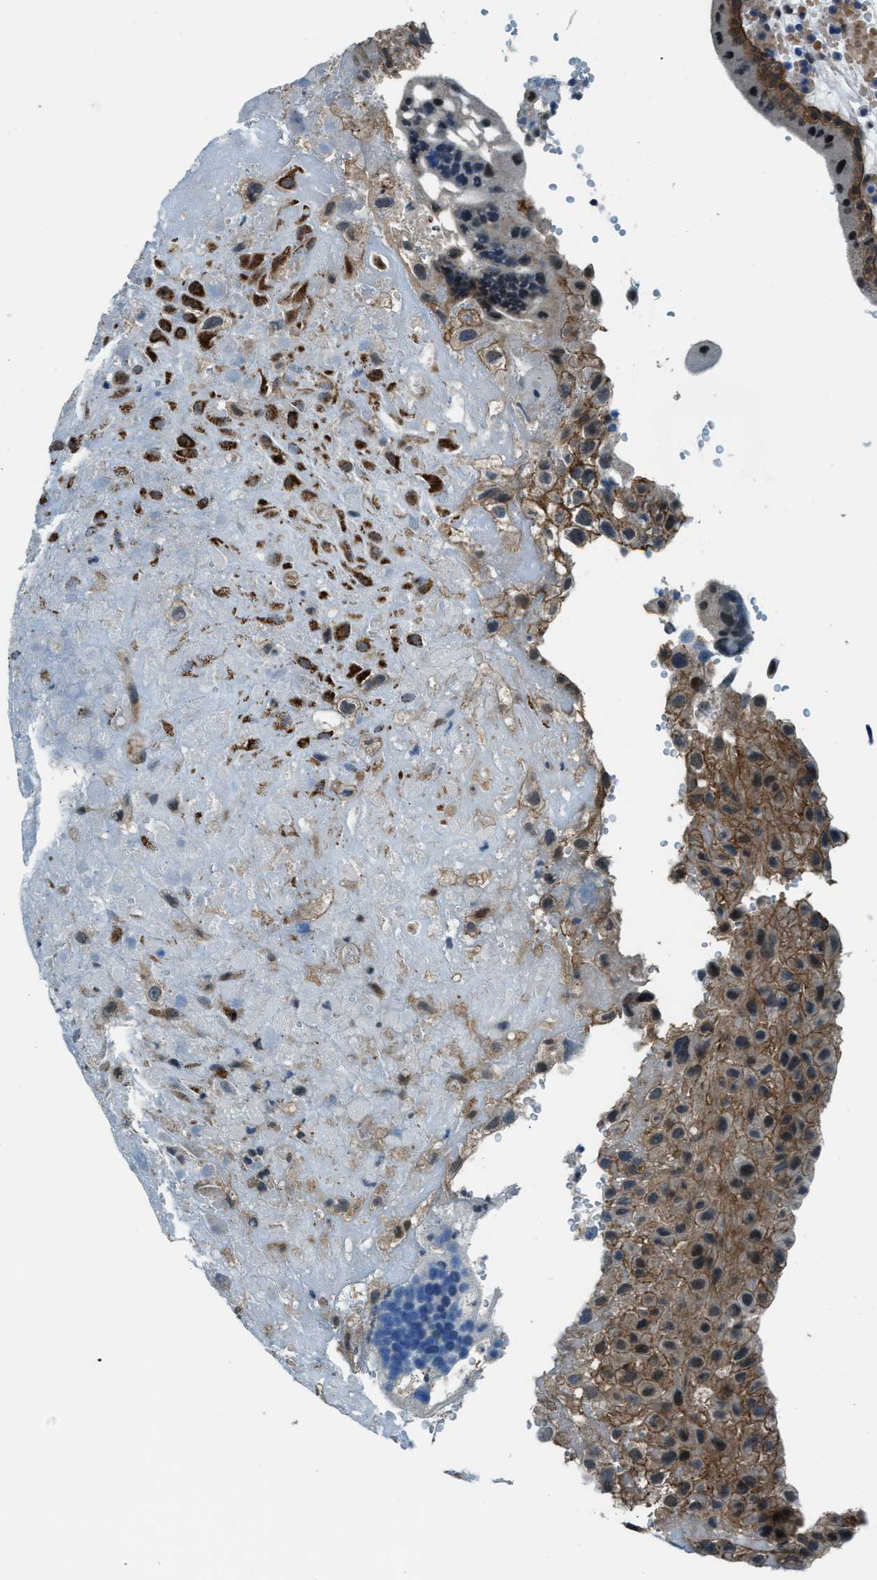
{"staining": {"intensity": "strong", "quantity": "25%-75%", "location": "cytoplasmic/membranous"}, "tissue": "placenta", "cell_type": "Decidual cells", "image_type": "normal", "snomed": [{"axis": "morphology", "description": "Normal tissue, NOS"}, {"axis": "topography", "description": "Placenta"}], "caption": "Protein staining demonstrates strong cytoplasmic/membranous staining in about 25%-75% of decidual cells in normal placenta. (Stains: DAB (3,3'-diaminobenzidine) in brown, nuclei in blue, Microscopy: brightfield microscopy at high magnification).", "gene": "NPEPL1", "patient": {"sex": "female", "age": 18}}